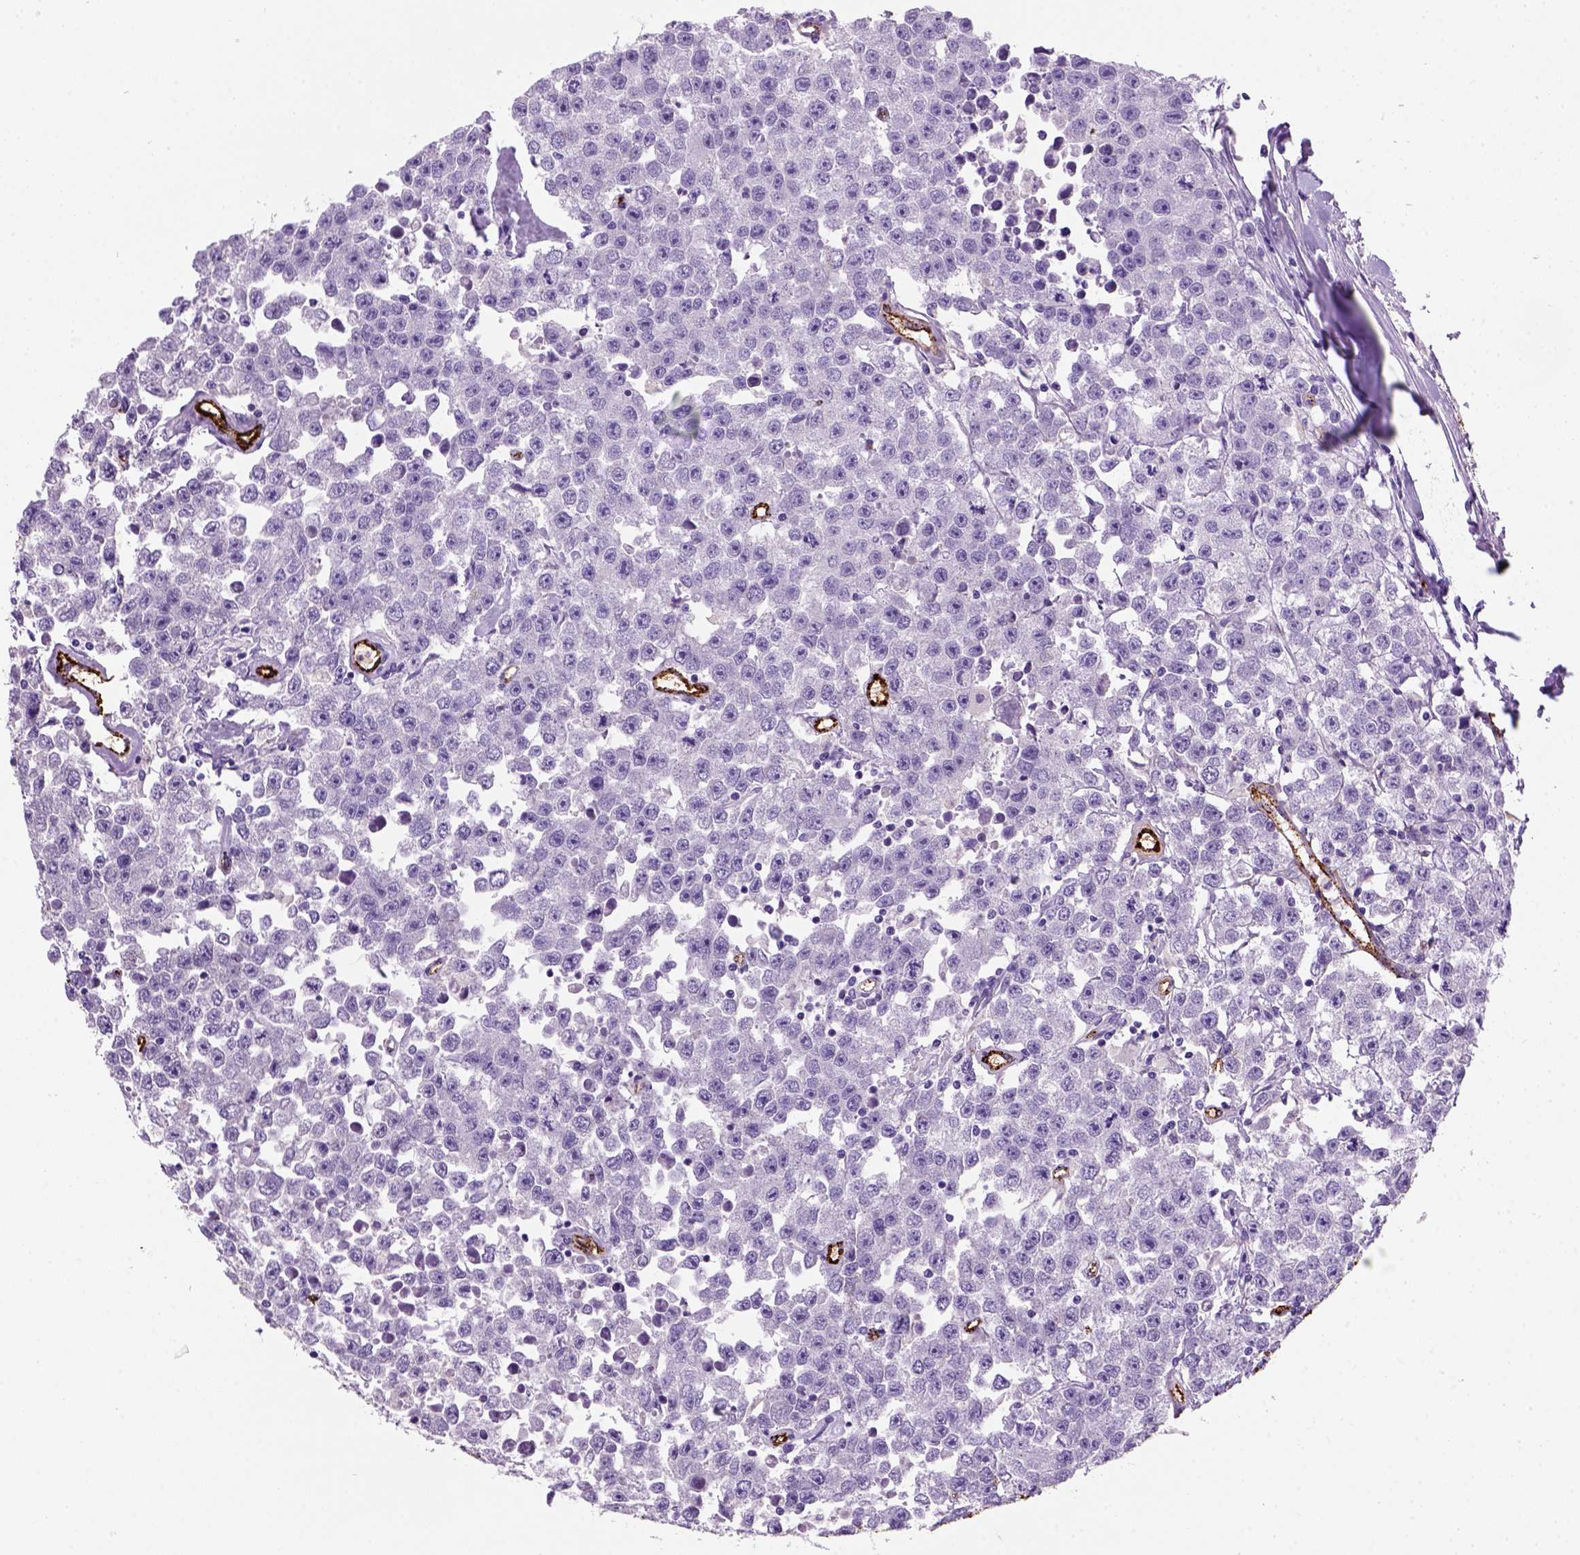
{"staining": {"intensity": "negative", "quantity": "none", "location": "none"}, "tissue": "testis cancer", "cell_type": "Tumor cells", "image_type": "cancer", "snomed": [{"axis": "morphology", "description": "Seminoma, NOS"}, {"axis": "topography", "description": "Testis"}], "caption": "A high-resolution photomicrograph shows IHC staining of seminoma (testis), which exhibits no significant staining in tumor cells. (Brightfield microscopy of DAB immunohistochemistry (IHC) at high magnification).", "gene": "VWF", "patient": {"sex": "male", "age": 52}}